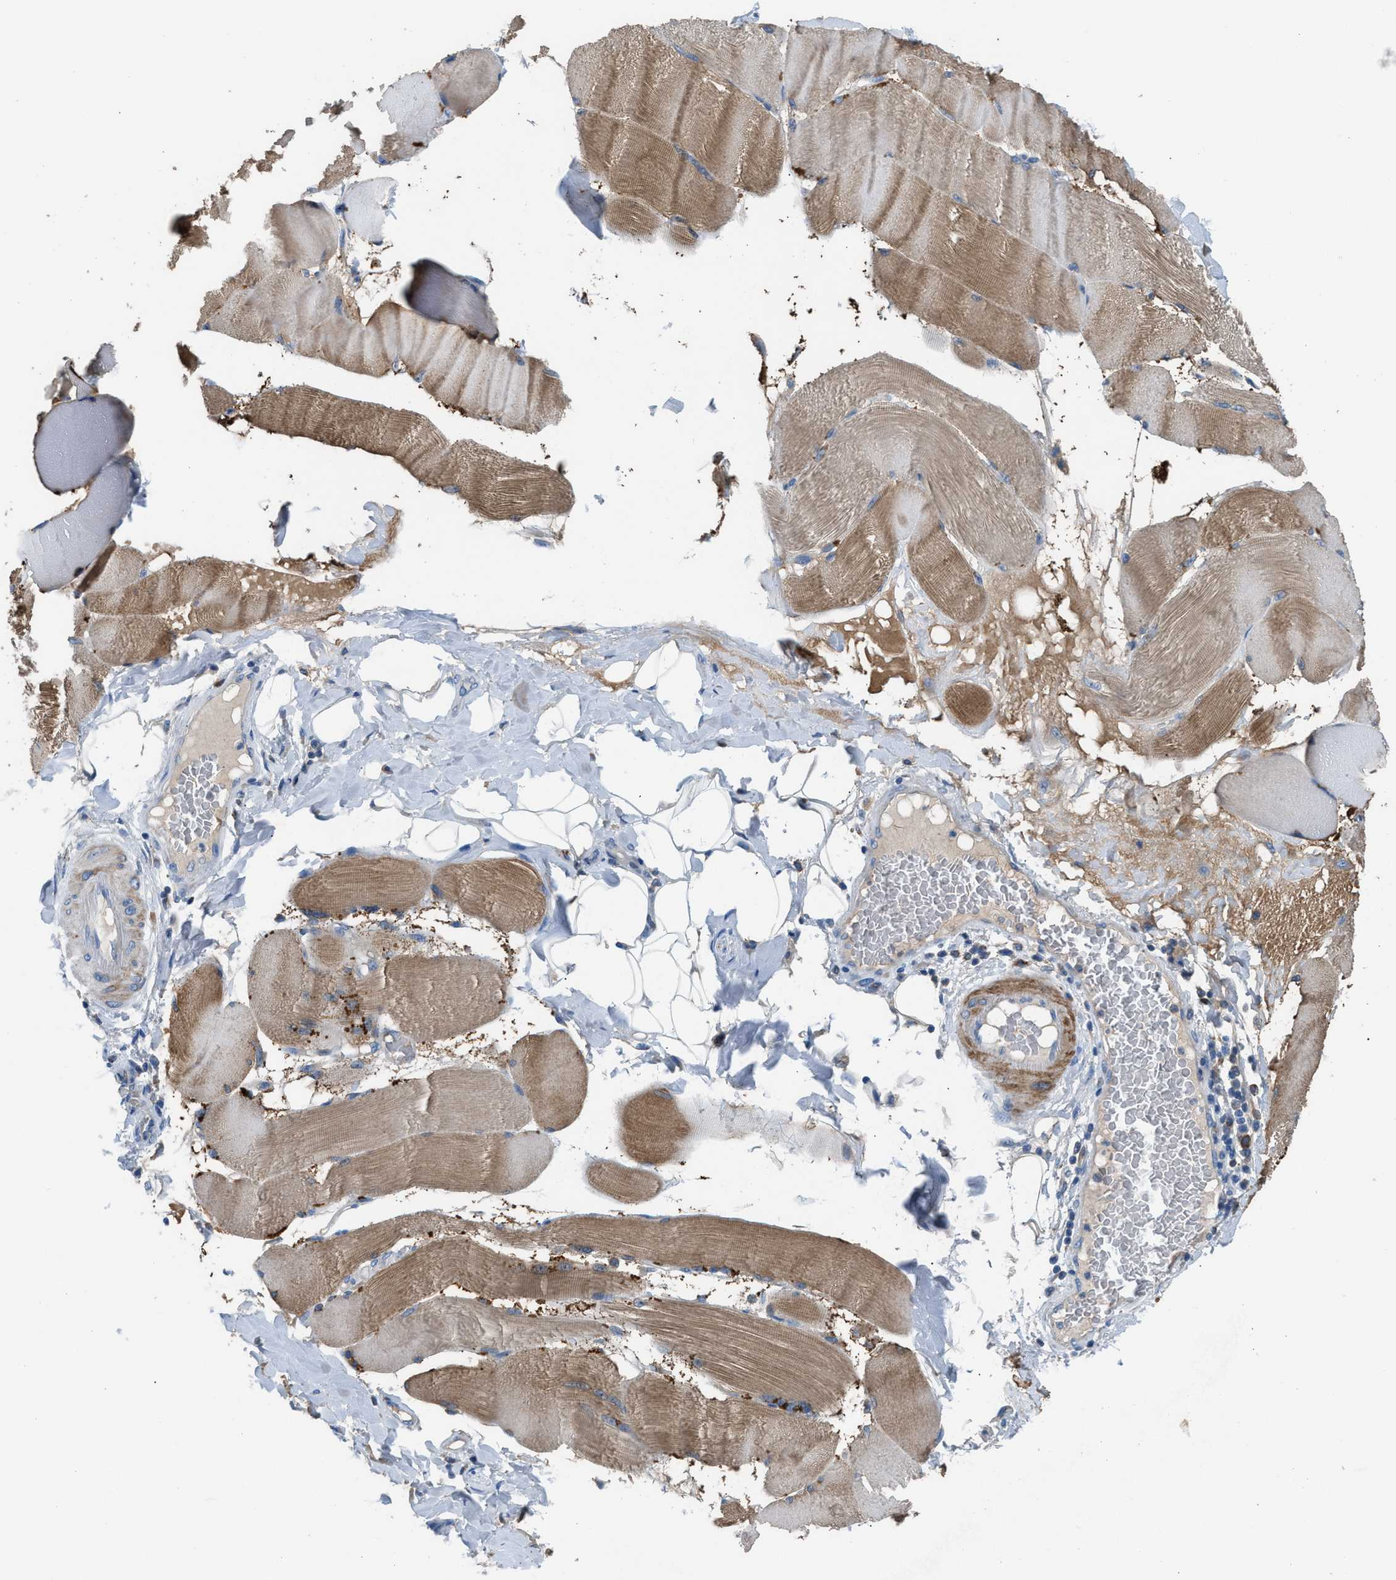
{"staining": {"intensity": "moderate", "quantity": "25%-75%", "location": "cytoplasmic/membranous"}, "tissue": "skeletal muscle", "cell_type": "Myocytes", "image_type": "normal", "snomed": [{"axis": "morphology", "description": "Normal tissue, NOS"}, {"axis": "topography", "description": "Skin"}, {"axis": "topography", "description": "Skeletal muscle"}], "caption": "Human skeletal muscle stained for a protein (brown) exhibits moderate cytoplasmic/membranous positive staining in about 25%-75% of myocytes.", "gene": "AOAH", "patient": {"sex": "male", "age": 83}}